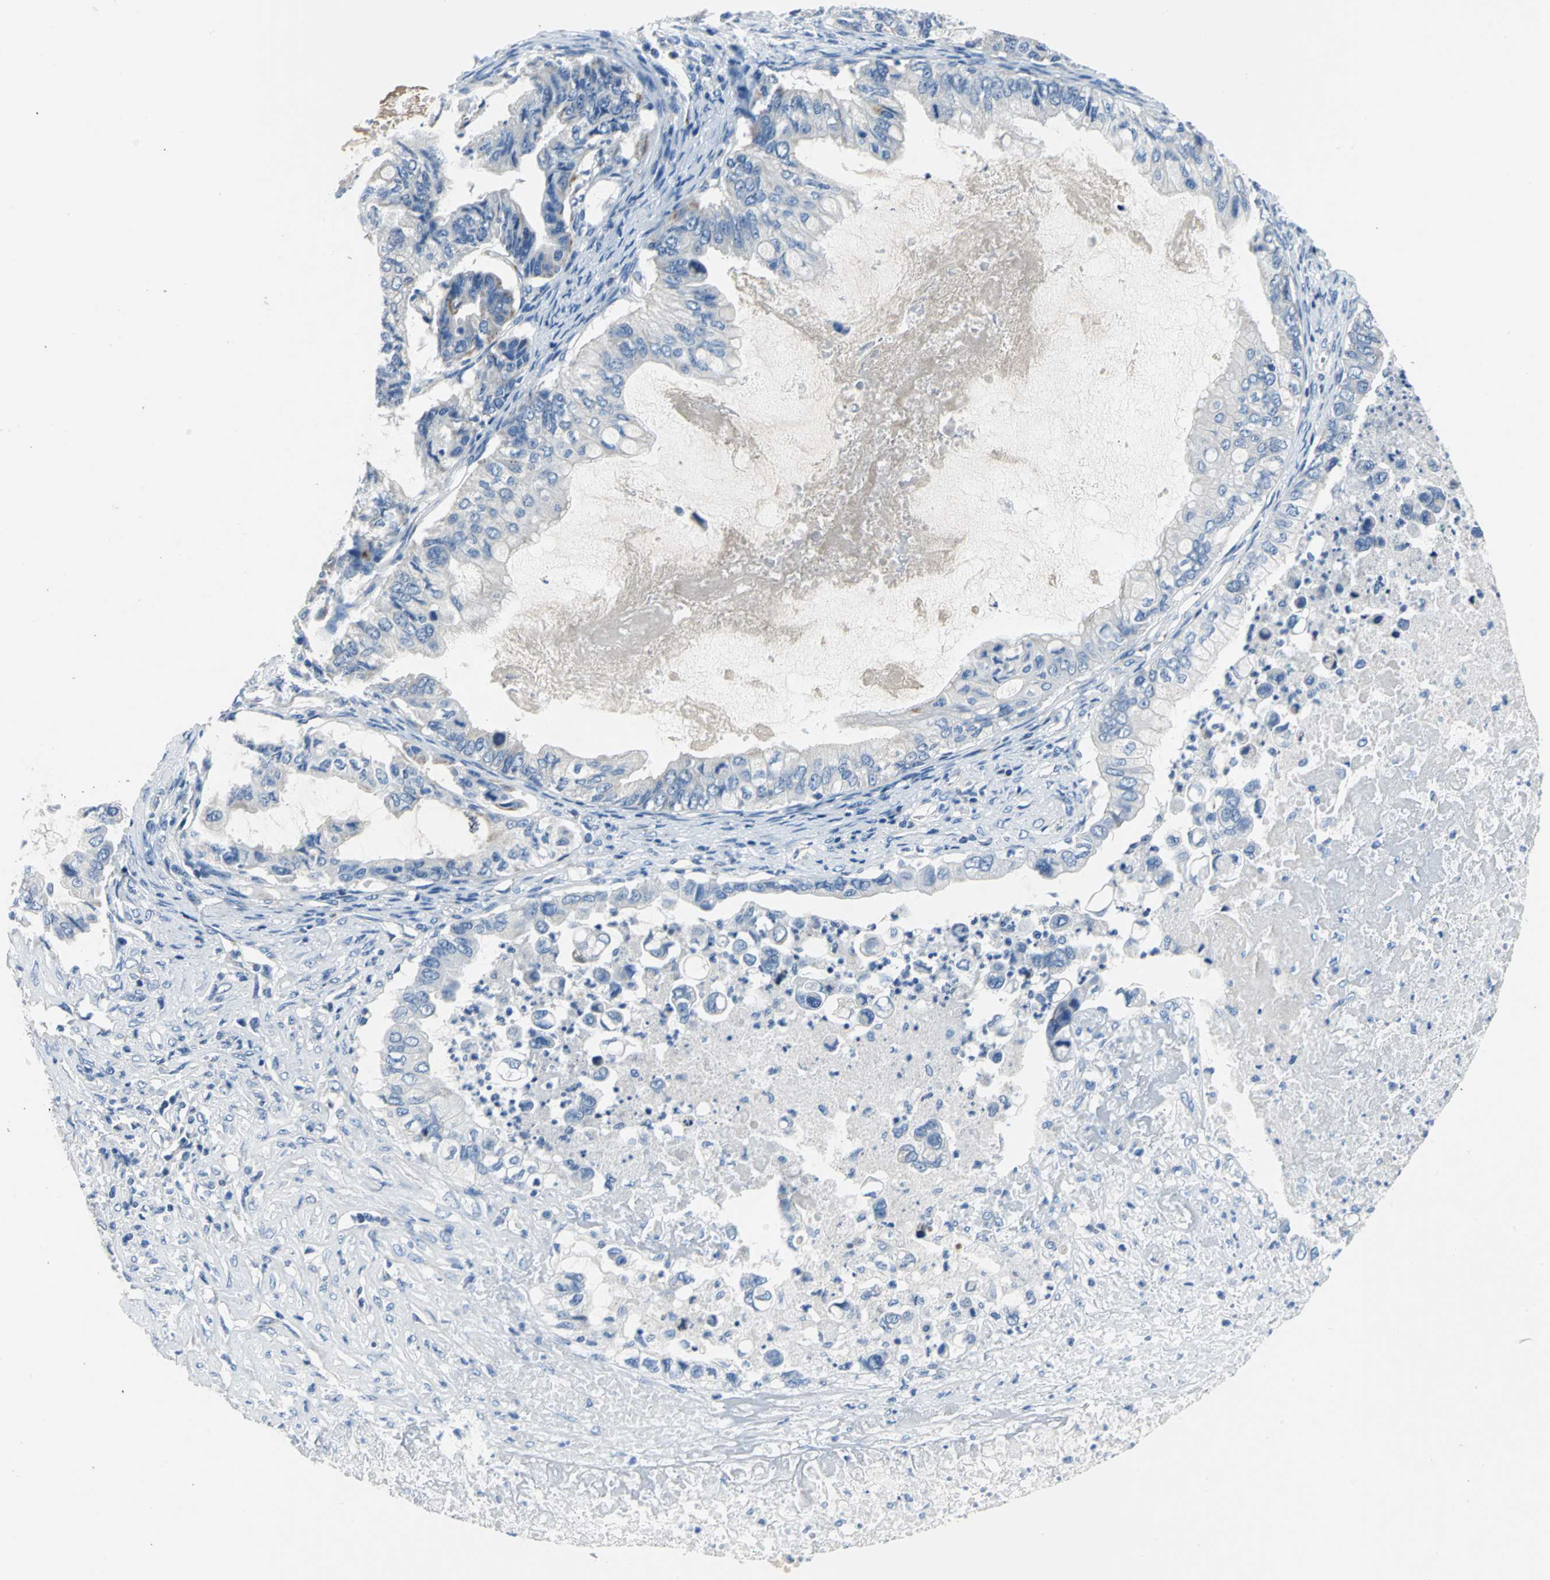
{"staining": {"intensity": "weak", "quantity": "25%-75%", "location": "cytoplasmic/membranous"}, "tissue": "ovarian cancer", "cell_type": "Tumor cells", "image_type": "cancer", "snomed": [{"axis": "morphology", "description": "Cystadenocarcinoma, mucinous, NOS"}, {"axis": "topography", "description": "Ovary"}], "caption": "Mucinous cystadenocarcinoma (ovarian) was stained to show a protein in brown. There is low levels of weak cytoplasmic/membranous expression in about 25%-75% of tumor cells.", "gene": "IFI6", "patient": {"sex": "female", "age": 80}}